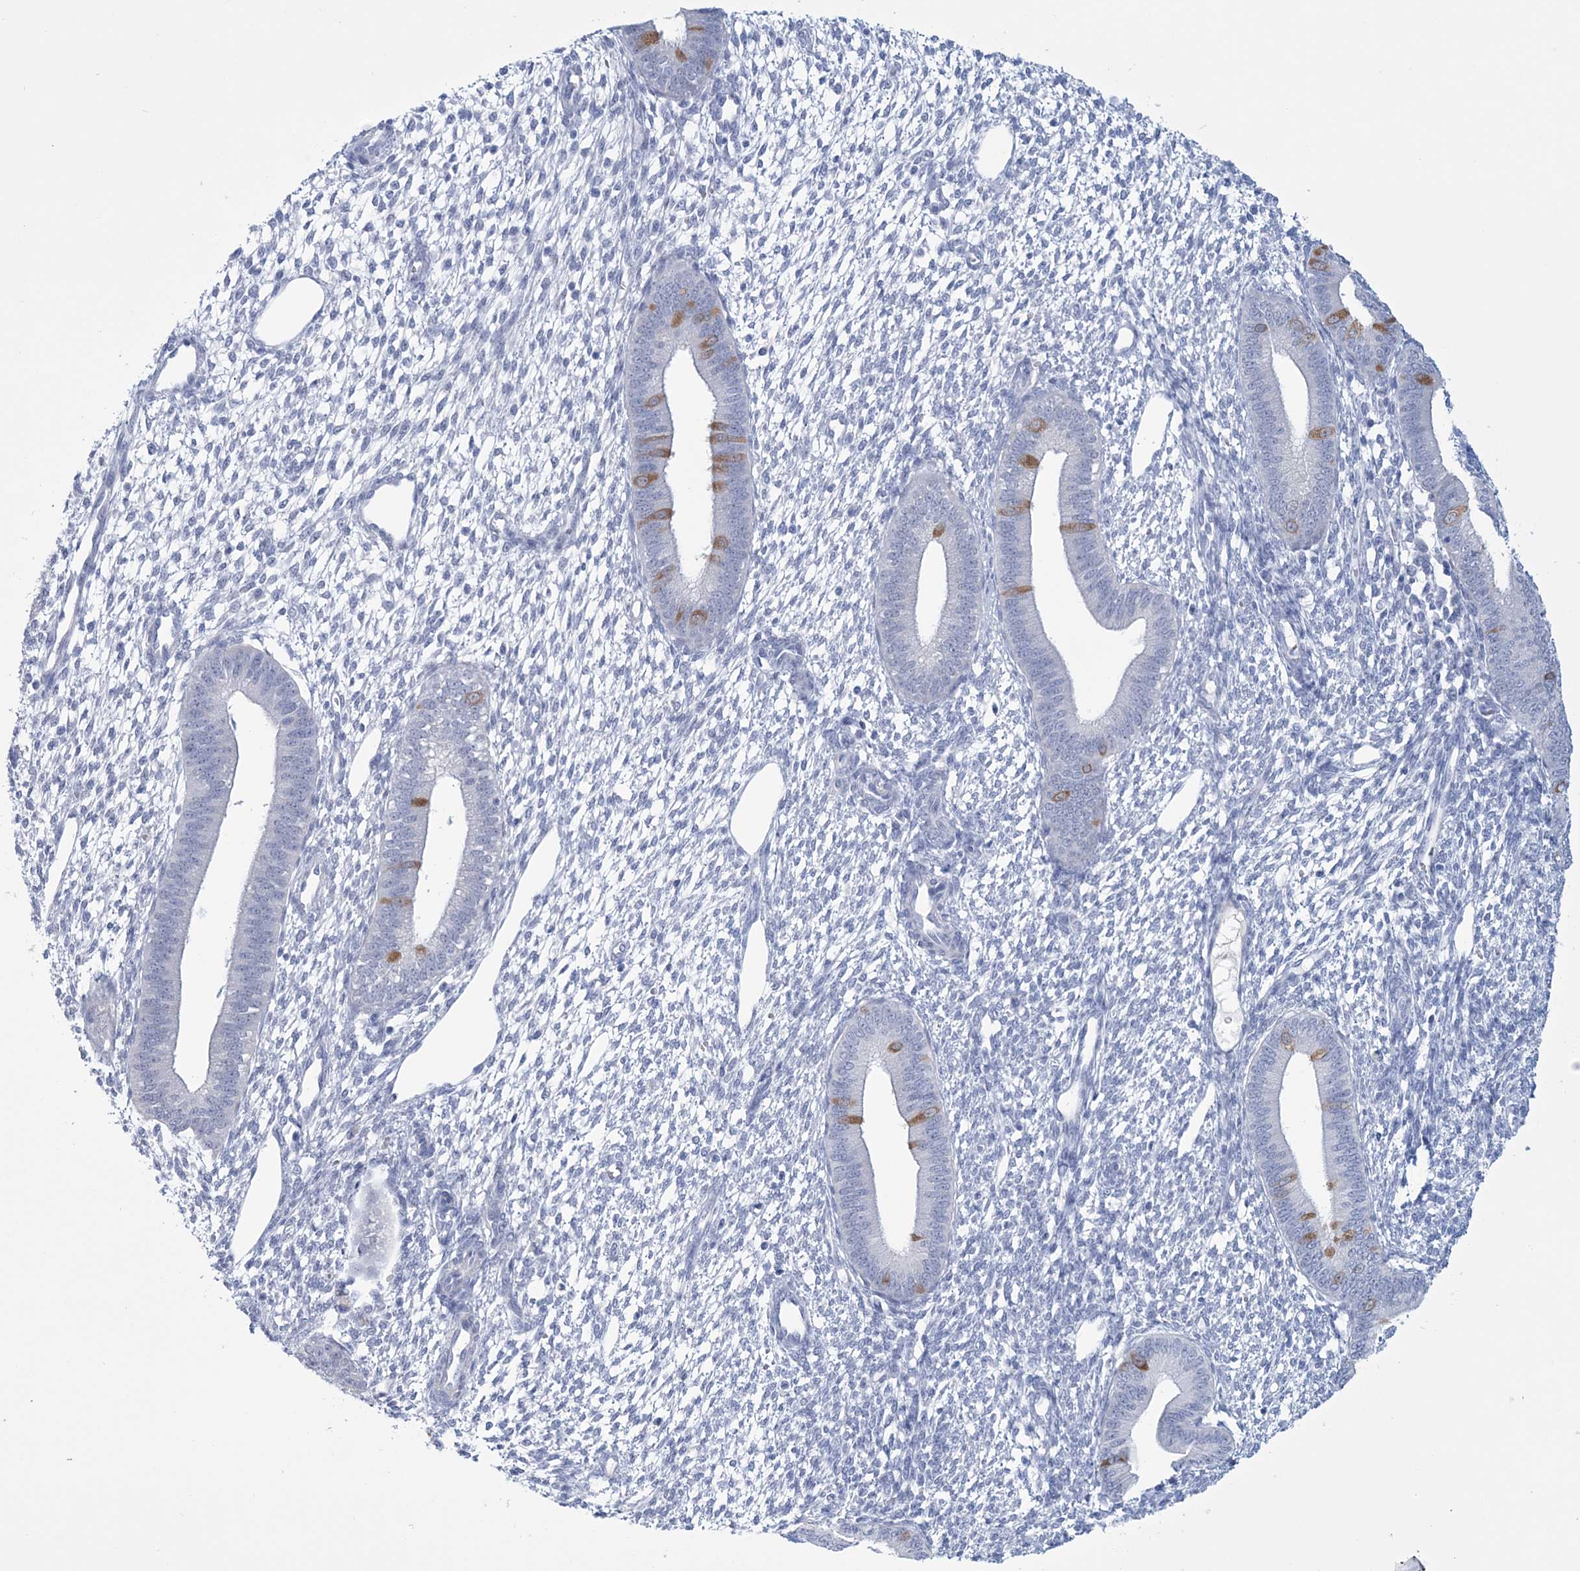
{"staining": {"intensity": "negative", "quantity": "none", "location": "none"}, "tissue": "endometrium", "cell_type": "Cells in endometrial stroma", "image_type": "normal", "snomed": [{"axis": "morphology", "description": "Normal tissue, NOS"}, {"axis": "topography", "description": "Endometrium"}], "caption": "Immunohistochemical staining of benign human endometrium exhibits no significant positivity in cells in endometrial stroma.", "gene": "DPCD", "patient": {"sex": "female", "age": 46}}